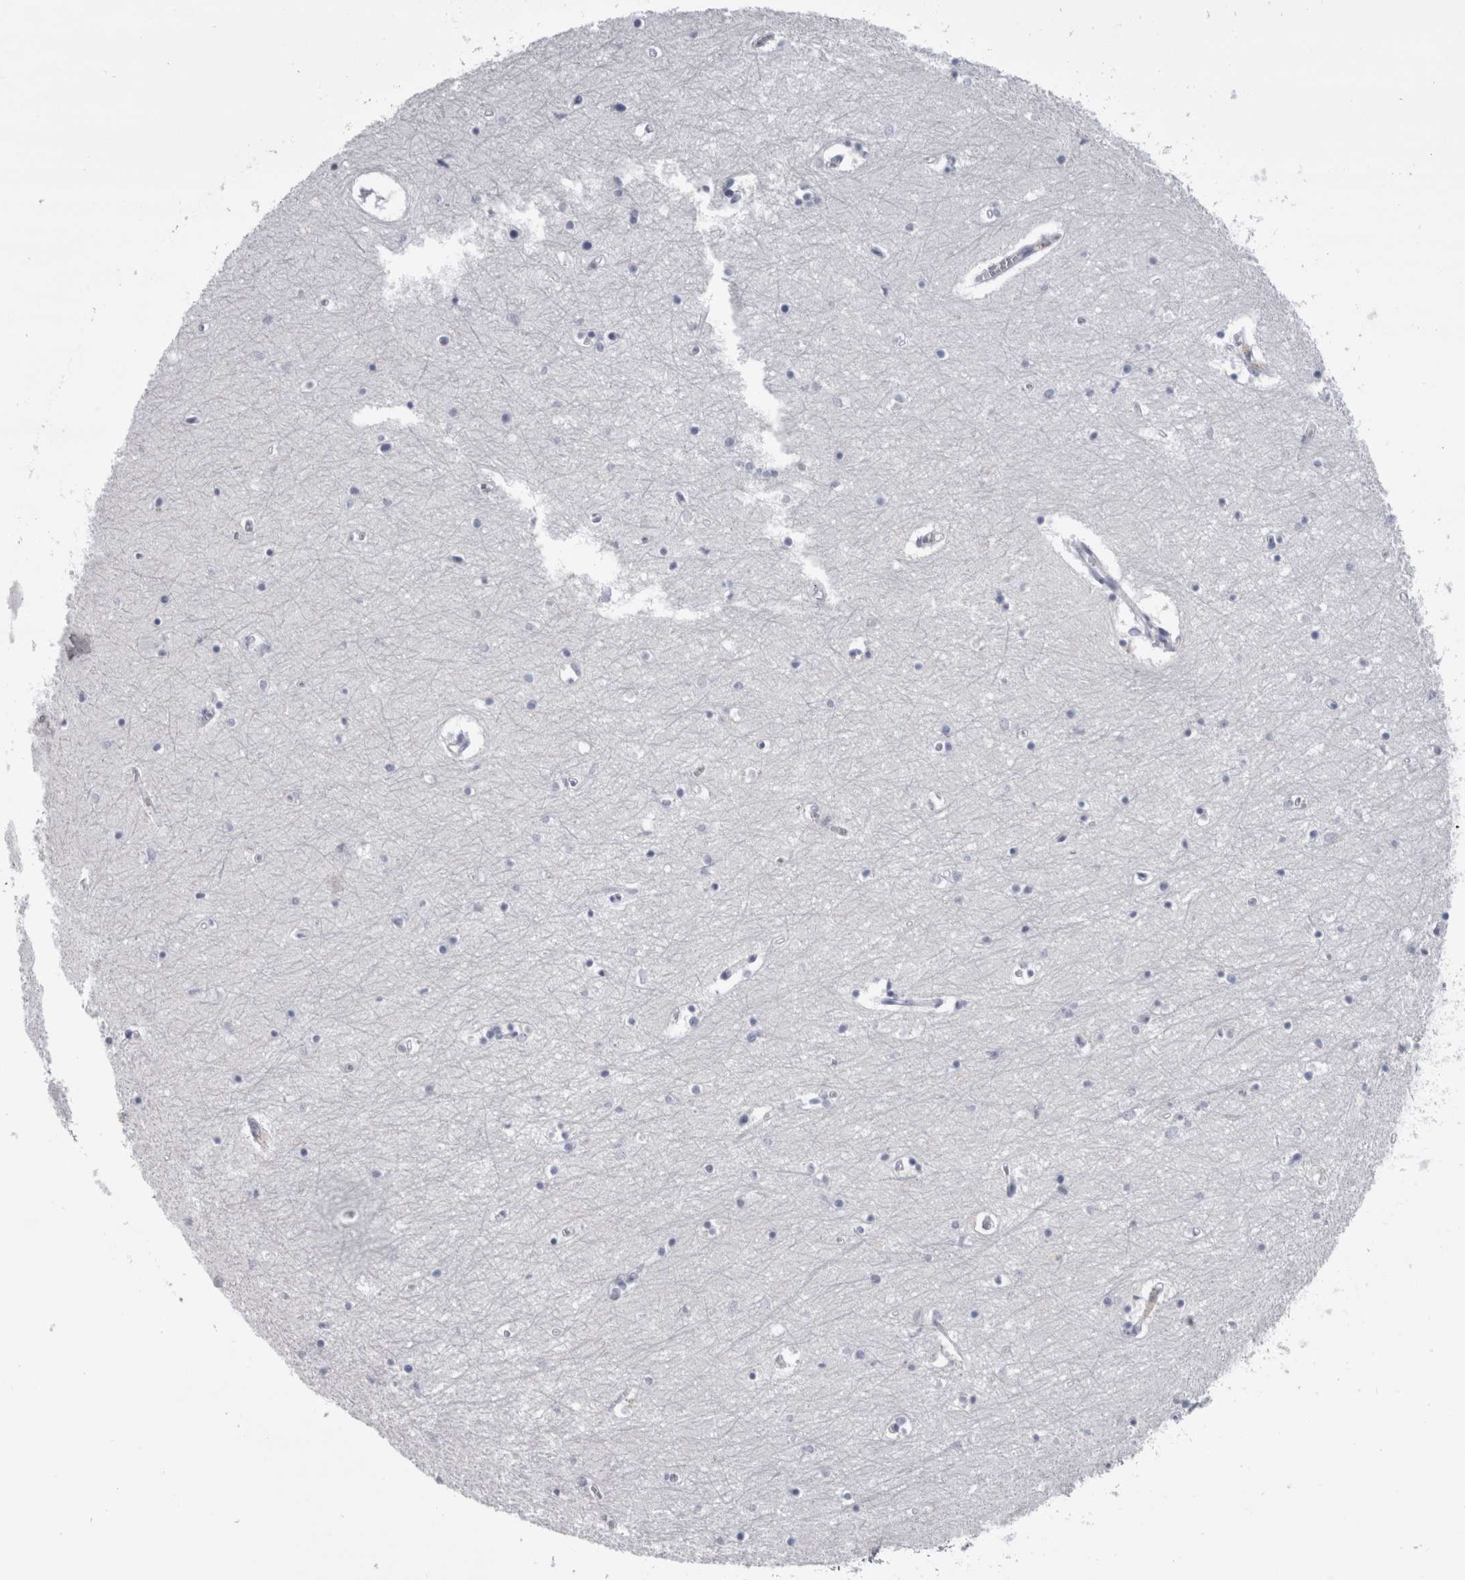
{"staining": {"intensity": "negative", "quantity": "none", "location": "none"}, "tissue": "hippocampus", "cell_type": "Glial cells", "image_type": "normal", "snomed": [{"axis": "morphology", "description": "Normal tissue, NOS"}, {"axis": "topography", "description": "Hippocampus"}], "caption": "Immunohistochemistry micrograph of normal human hippocampus stained for a protein (brown), which shows no staining in glial cells.", "gene": "PAX5", "patient": {"sex": "male", "age": 70}}